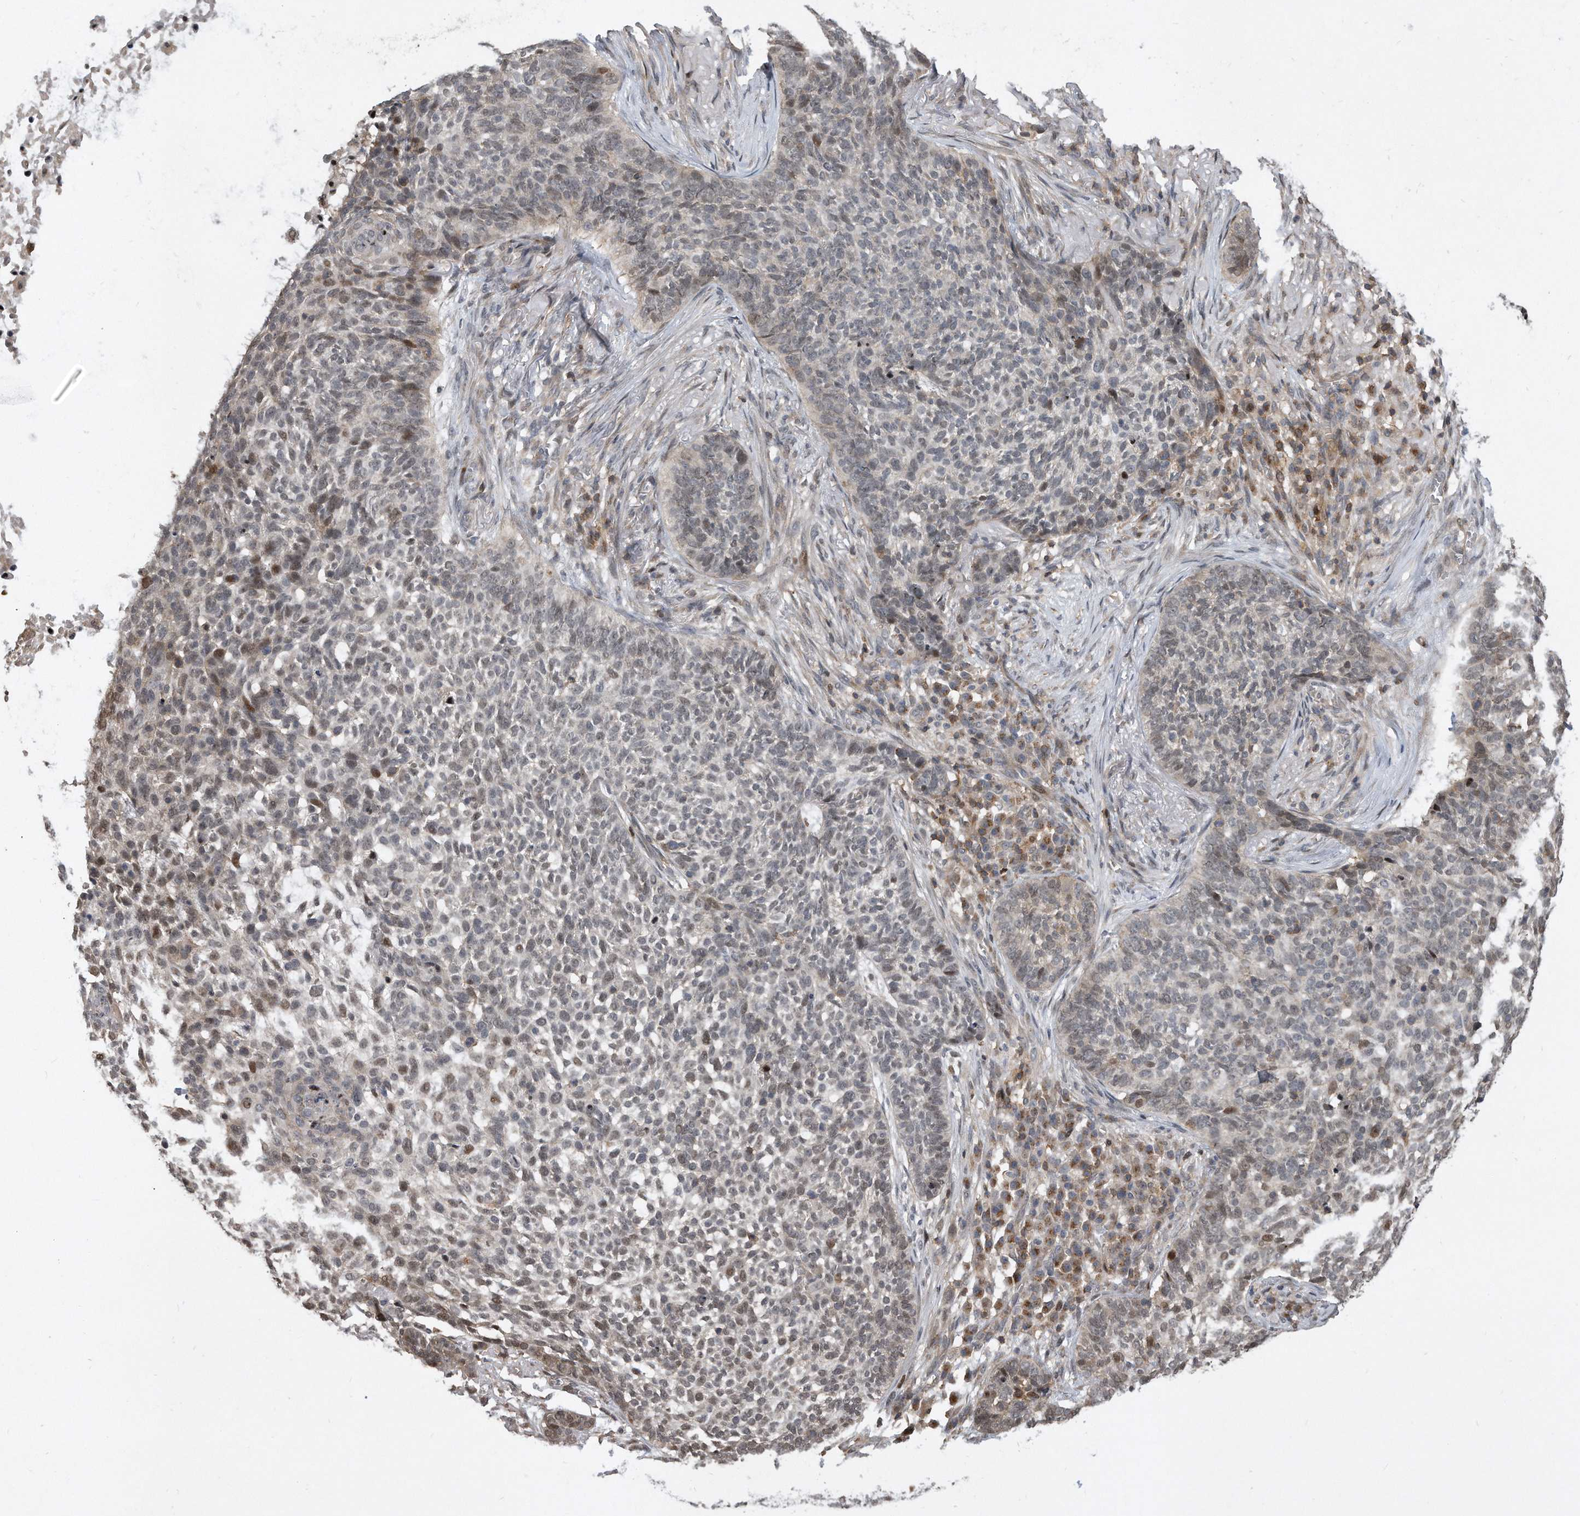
{"staining": {"intensity": "moderate", "quantity": "<25%", "location": "nuclear"}, "tissue": "skin cancer", "cell_type": "Tumor cells", "image_type": "cancer", "snomed": [{"axis": "morphology", "description": "Basal cell carcinoma"}, {"axis": "topography", "description": "Skin"}], "caption": "Skin cancer was stained to show a protein in brown. There is low levels of moderate nuclear expression in about <25% of tumor cells. Nuclei are stained in blue.", "gene": "PGBD2", "patient": {"sex": "male", "age": 85}}